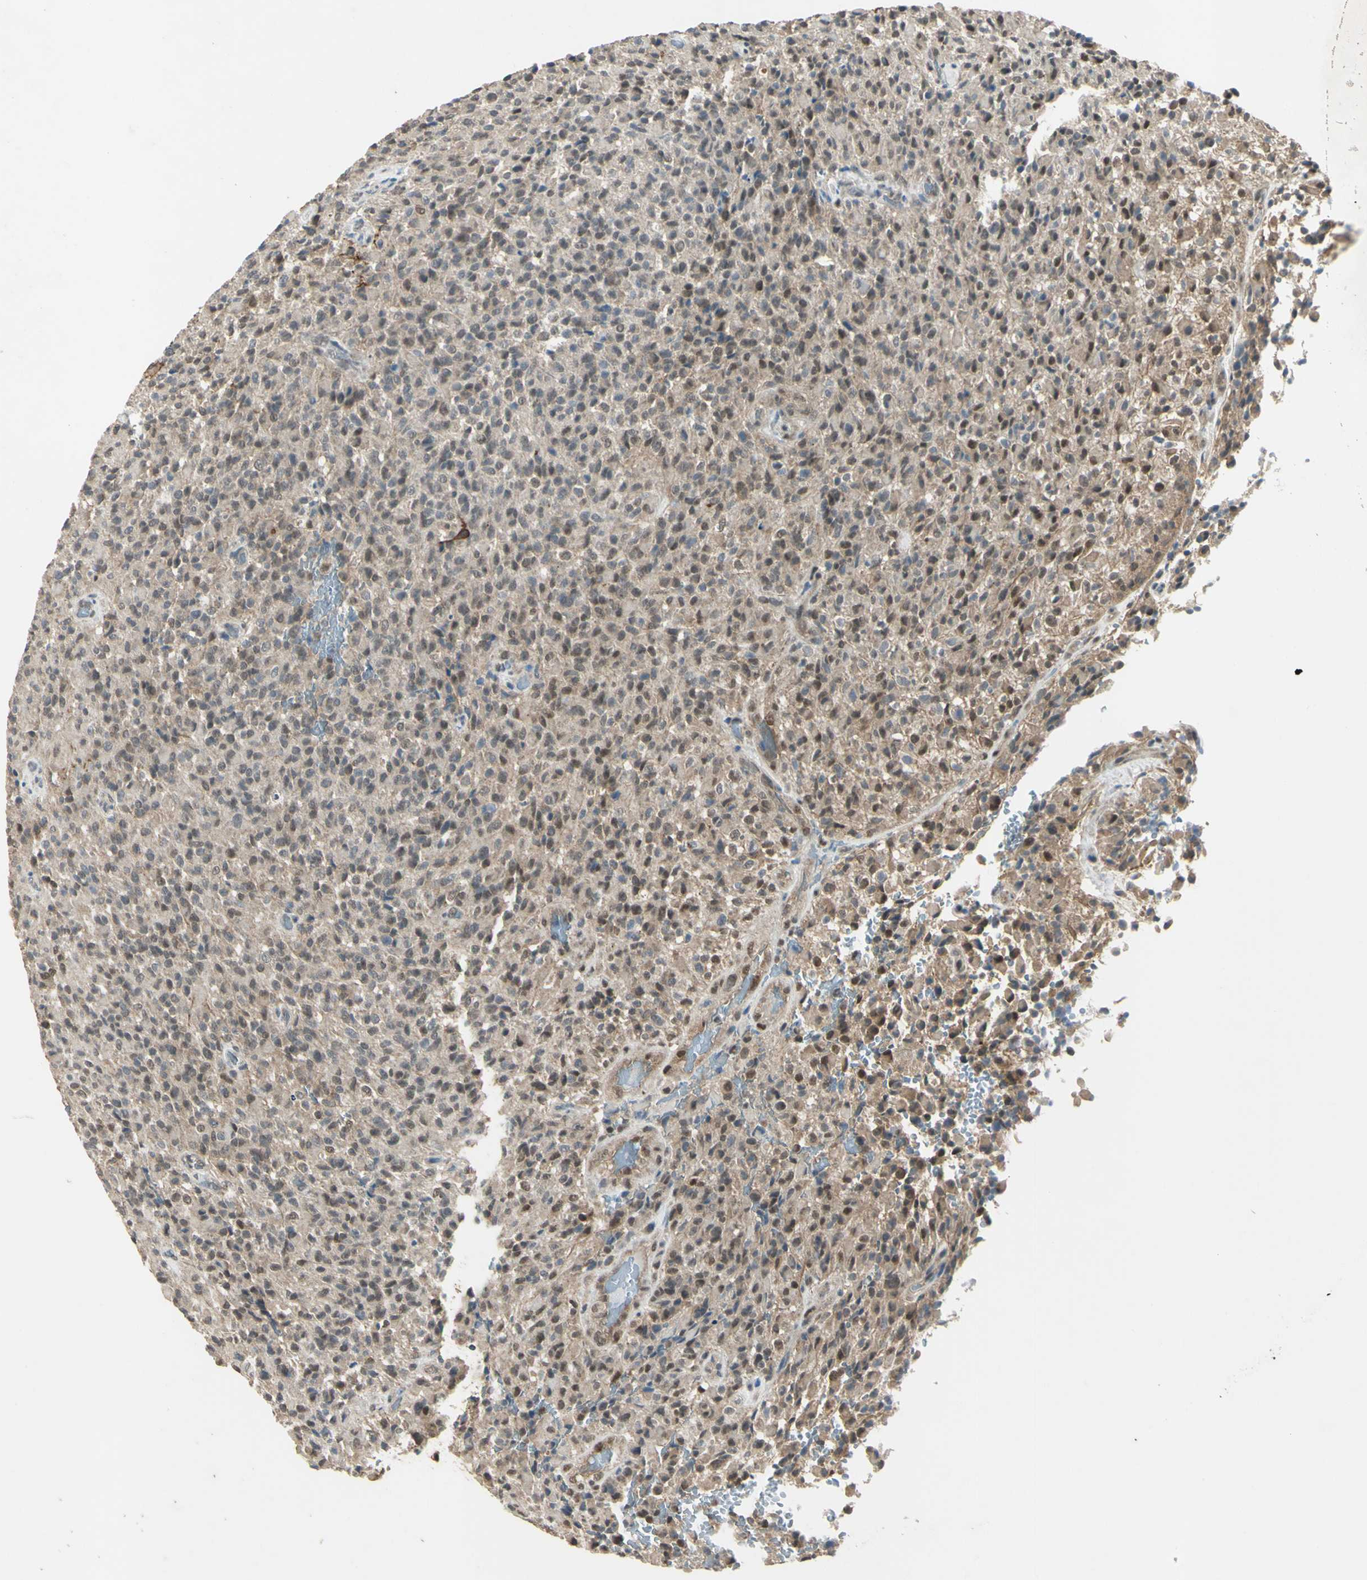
{"staining": {"intensity": "moderate", "quantity": "<25%", "location": "nuclear"}, "tissue": "glioma", "cell_type": "Tumor cells", "image_type": "cancer", "snomed": [{"axis": "morphology", "description": "Glioma, malignant, High grade"}, {"axis": "topography", "description": "Brain"}], "caption": "Human glioma stained with a brown dye exhibits moderate nuclear positive staining in approximately <25% of tumor cells.", "gene": "PSMD5", "patient": {"sex": "male", "age": 71}}